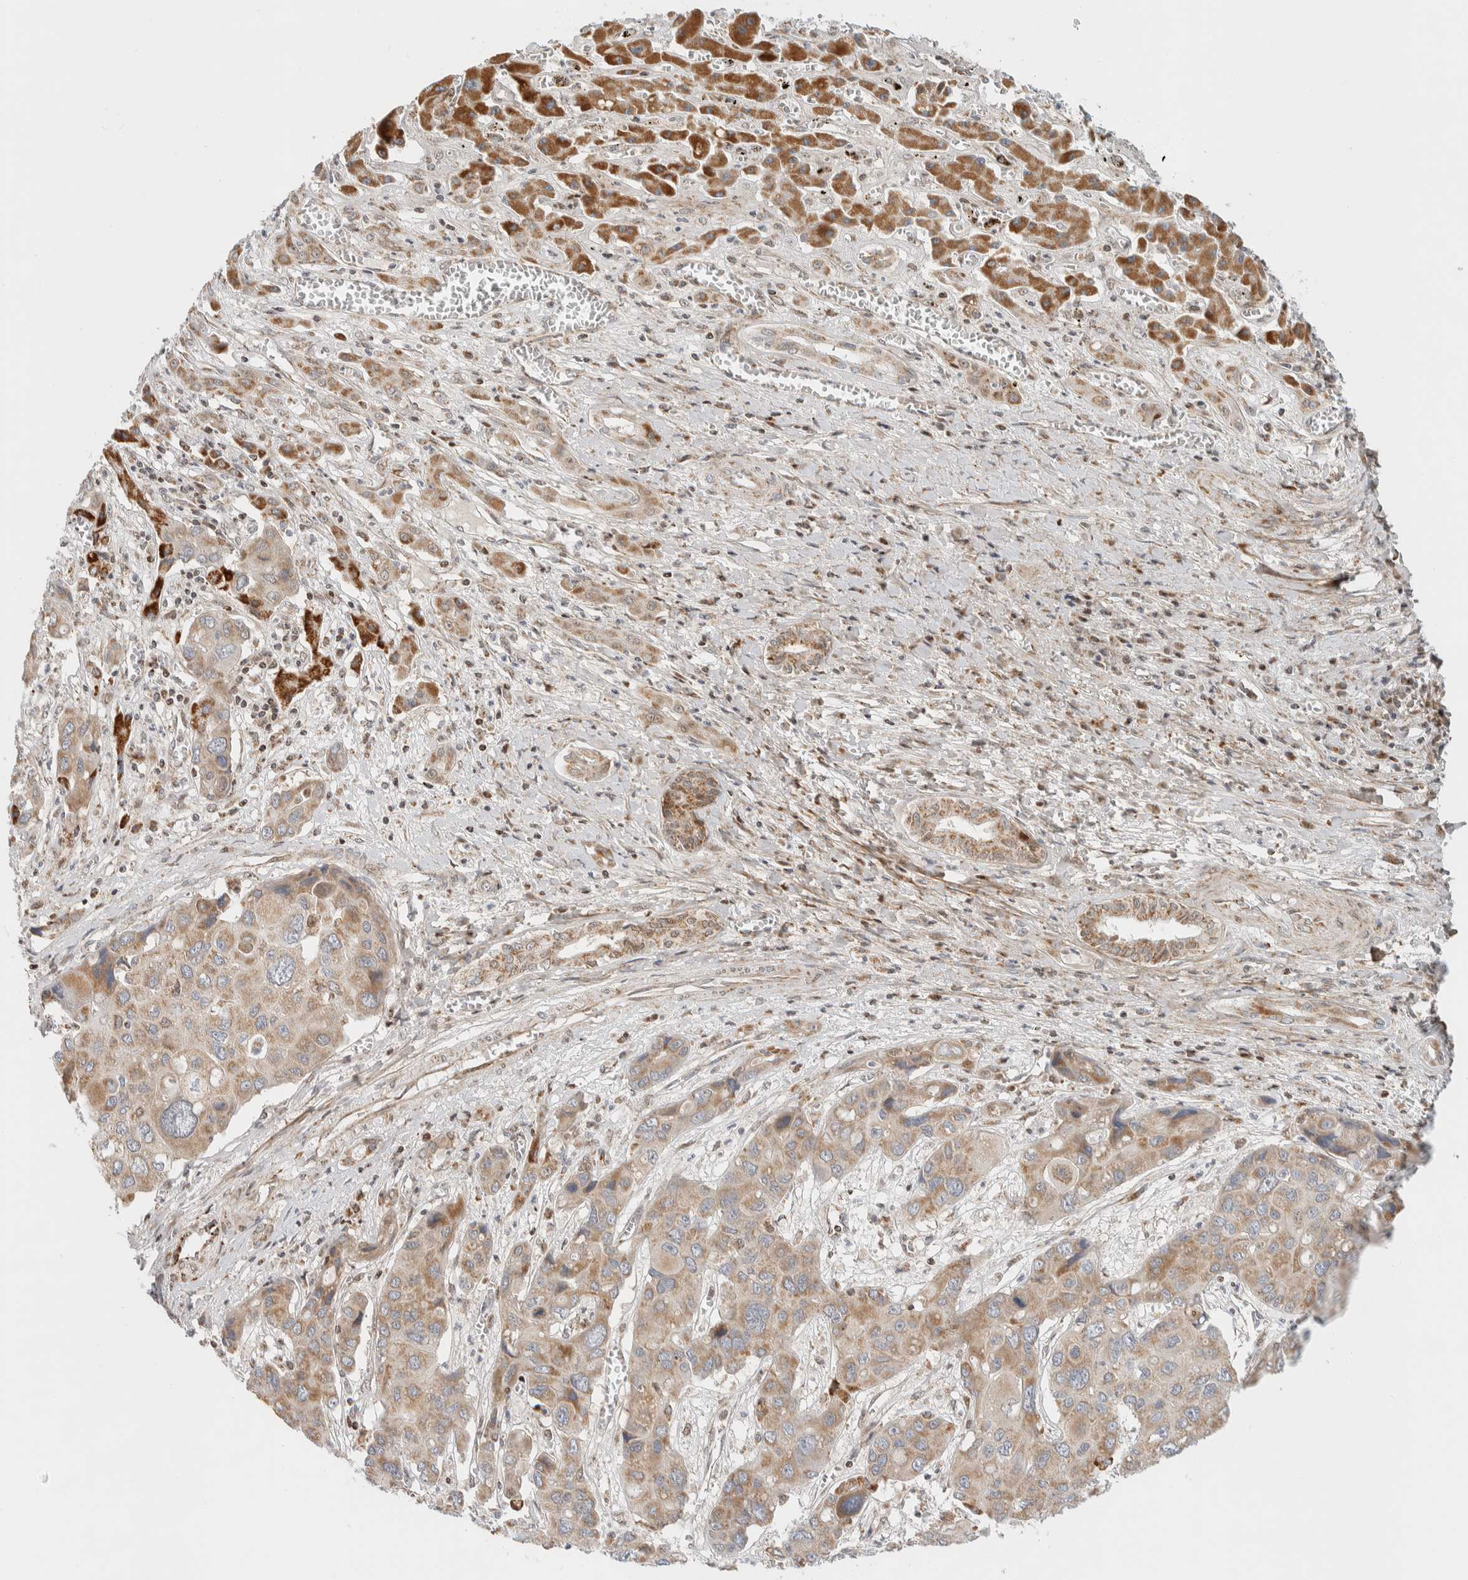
{"staining": {"intensity": "moderate", "quantity": "25%-75%", "location": "cytoplasmic/membranous"}, "tissue": "liver cancer", "cell_type": "Tumor cells", "image_type": "cancer", "snomed": [{"axis": "morphology", "description": "Cholangiocarcinoma"}, {"axis": "topography", "description": "Liver"}], "caption": "This is a histology image of immunohistochemistry staining of liver cholangiocarcinoma, which shows moderate expression in the cytoplasmic/membranous of tumor cells.", "gene": "TSPAN32", "patient": {"sex": "male", "age": 67}}